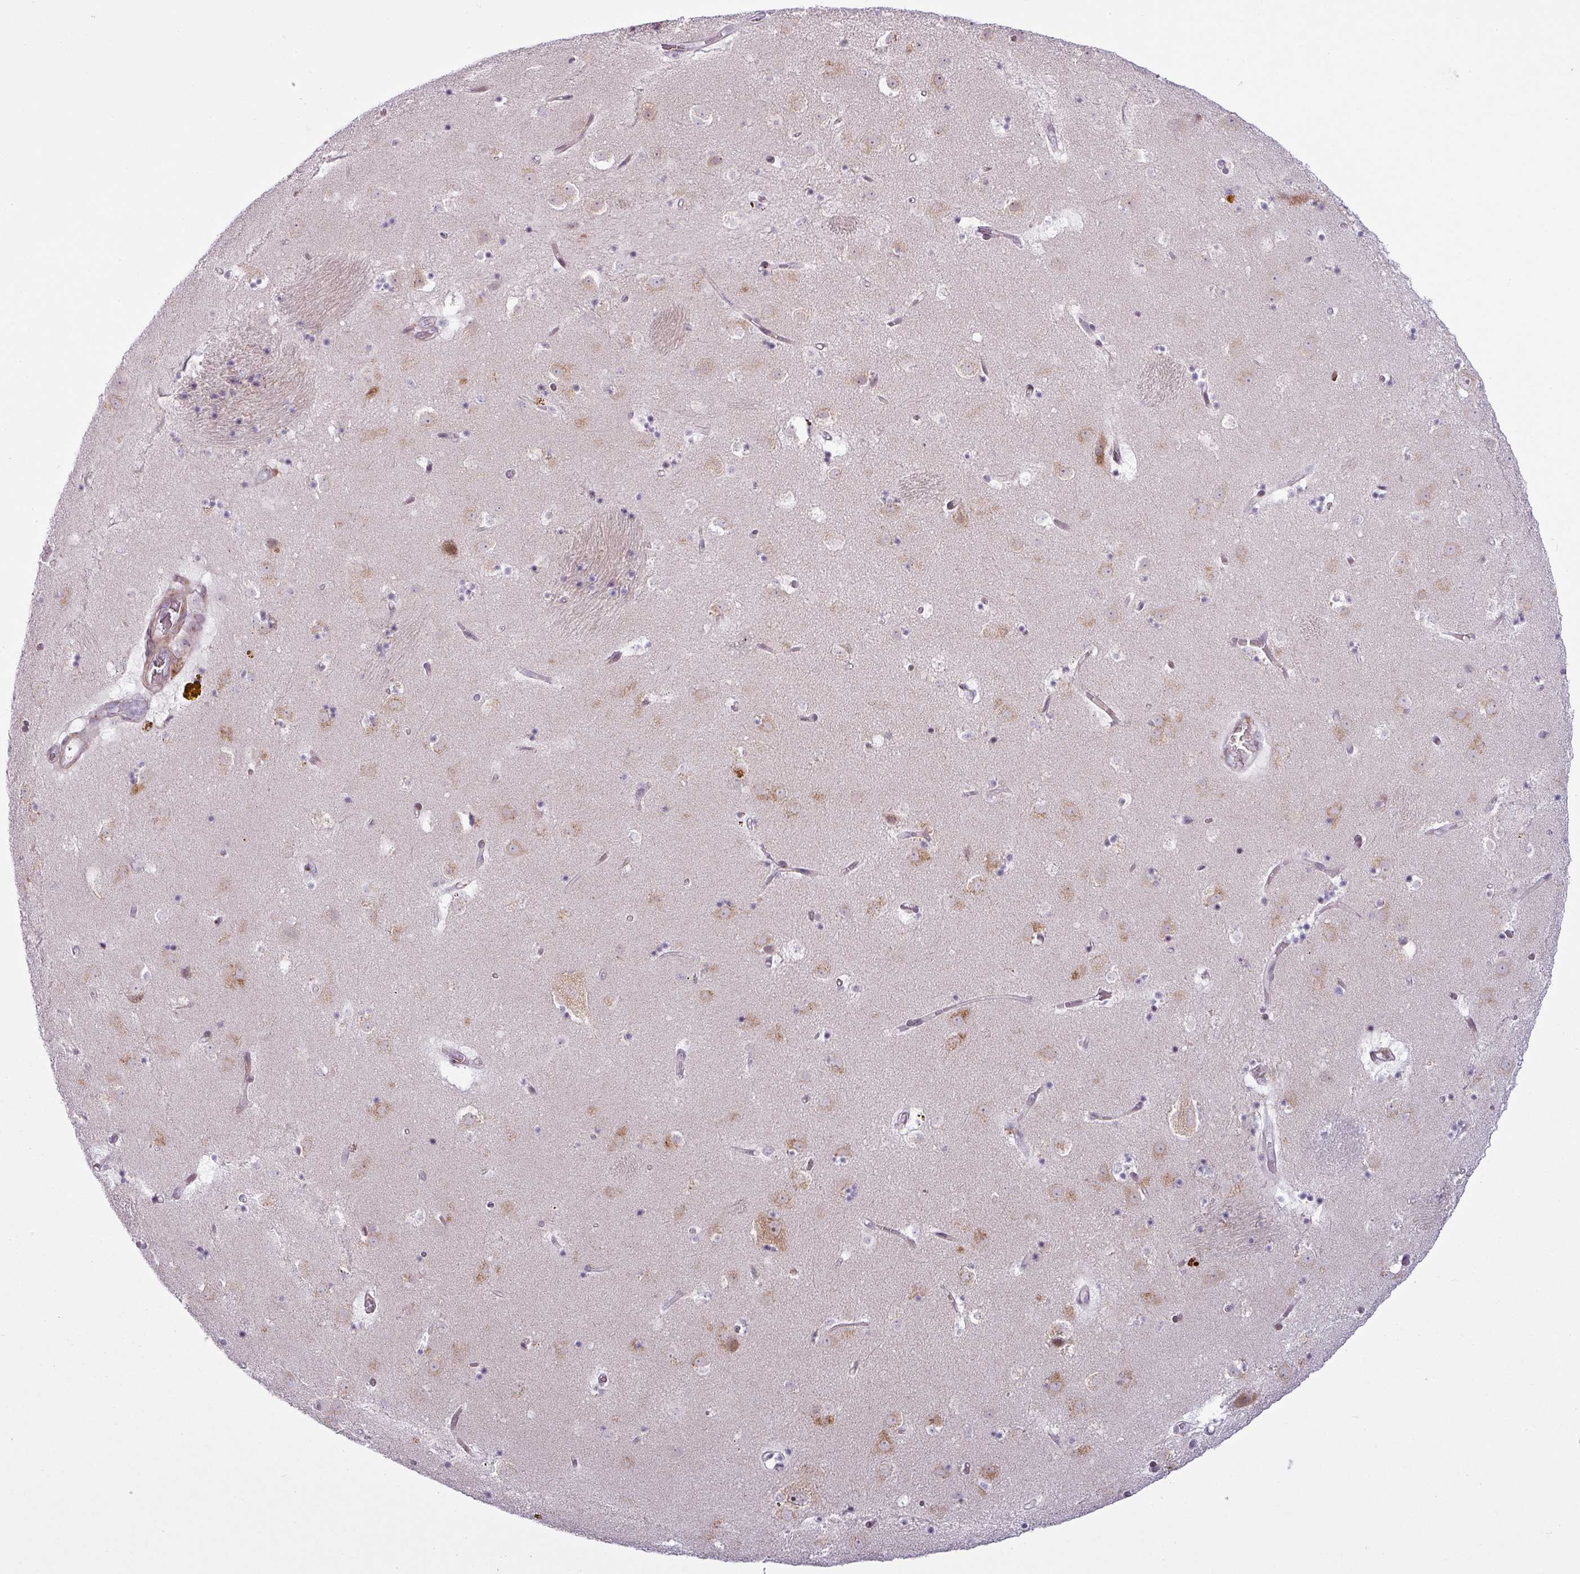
{"staining": {"intensity": "negative", "quantity": "none", "location": "none"}, "tissue": "caudate", "cell_type": "Glial cells", "image_type": "normal", "snomed": [{"axis": "morphology", "description": "Normal tissue, NOS"}, {"axis": "topography", "description": "Lateral ventricle wall"}], "caption": "Immunohistochemistry (IHC) of unremarkable human caudate displays no staining in glial cells. (Brightfield microscopy of DAB IHC at high magnification).", "gene": "MAP7D2", "patient": {"sex": "male", "age": 58}}